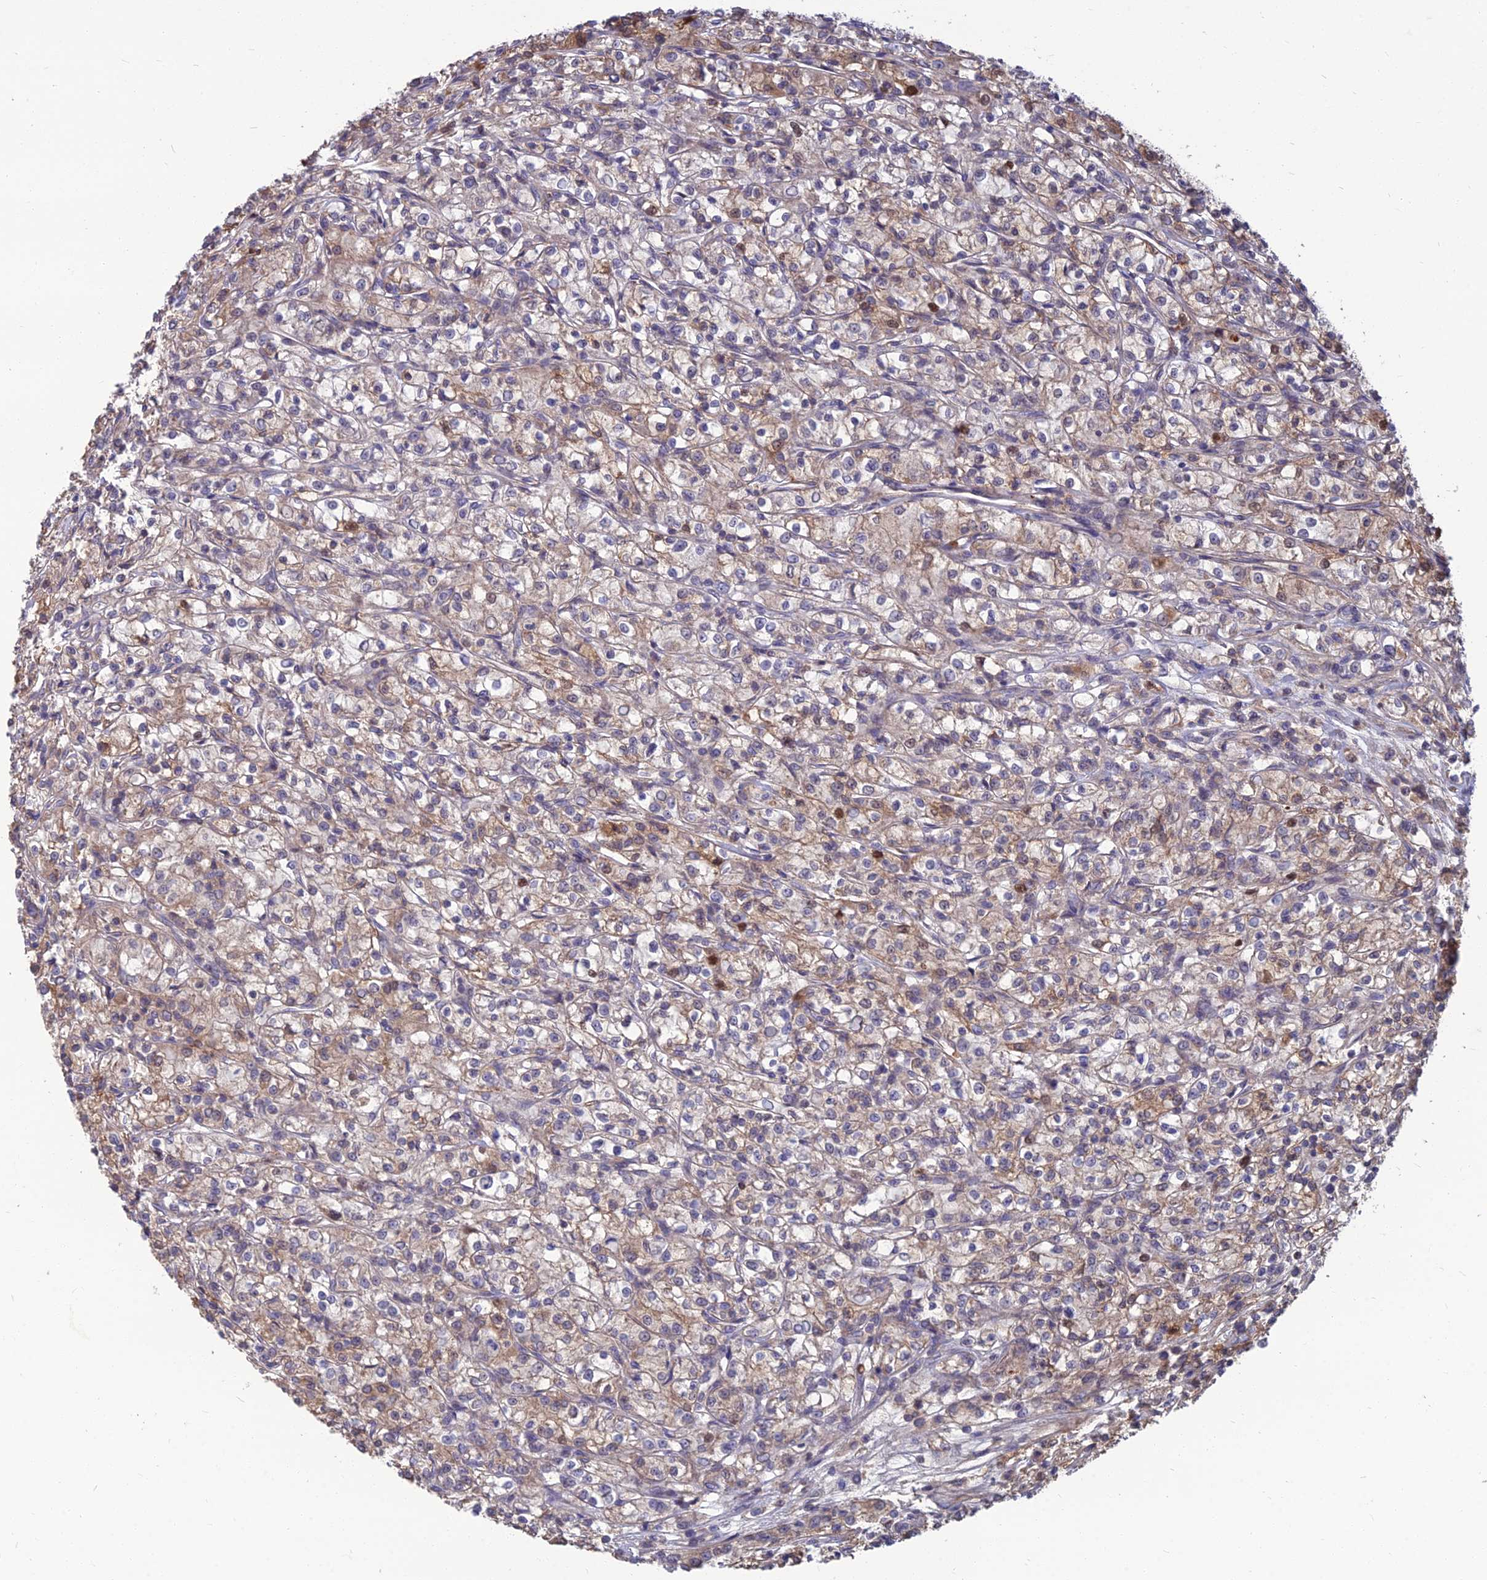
{"staining": {"intensity": "moderate", "quantity": "25%-75%", "location": "cytoplasmic/membranous"}, "tissue": "renal cancer", "cell_type": "Tumor cells", "image_type": "cancer", "snomed": [{"axis": "morphology", "description": "Adenocarcinoma, NOS"}, {"axis": "topography", "description": "Kidney"}], "caption": "Immunohistochemical staining of human renal cancer reveals medium levels of moderate cytoplasmic/membranous protein expression in approximately 25%-75% of tumor cells.", "gene": "OPA3", "patient": {"sex": "female", "age": 59}}